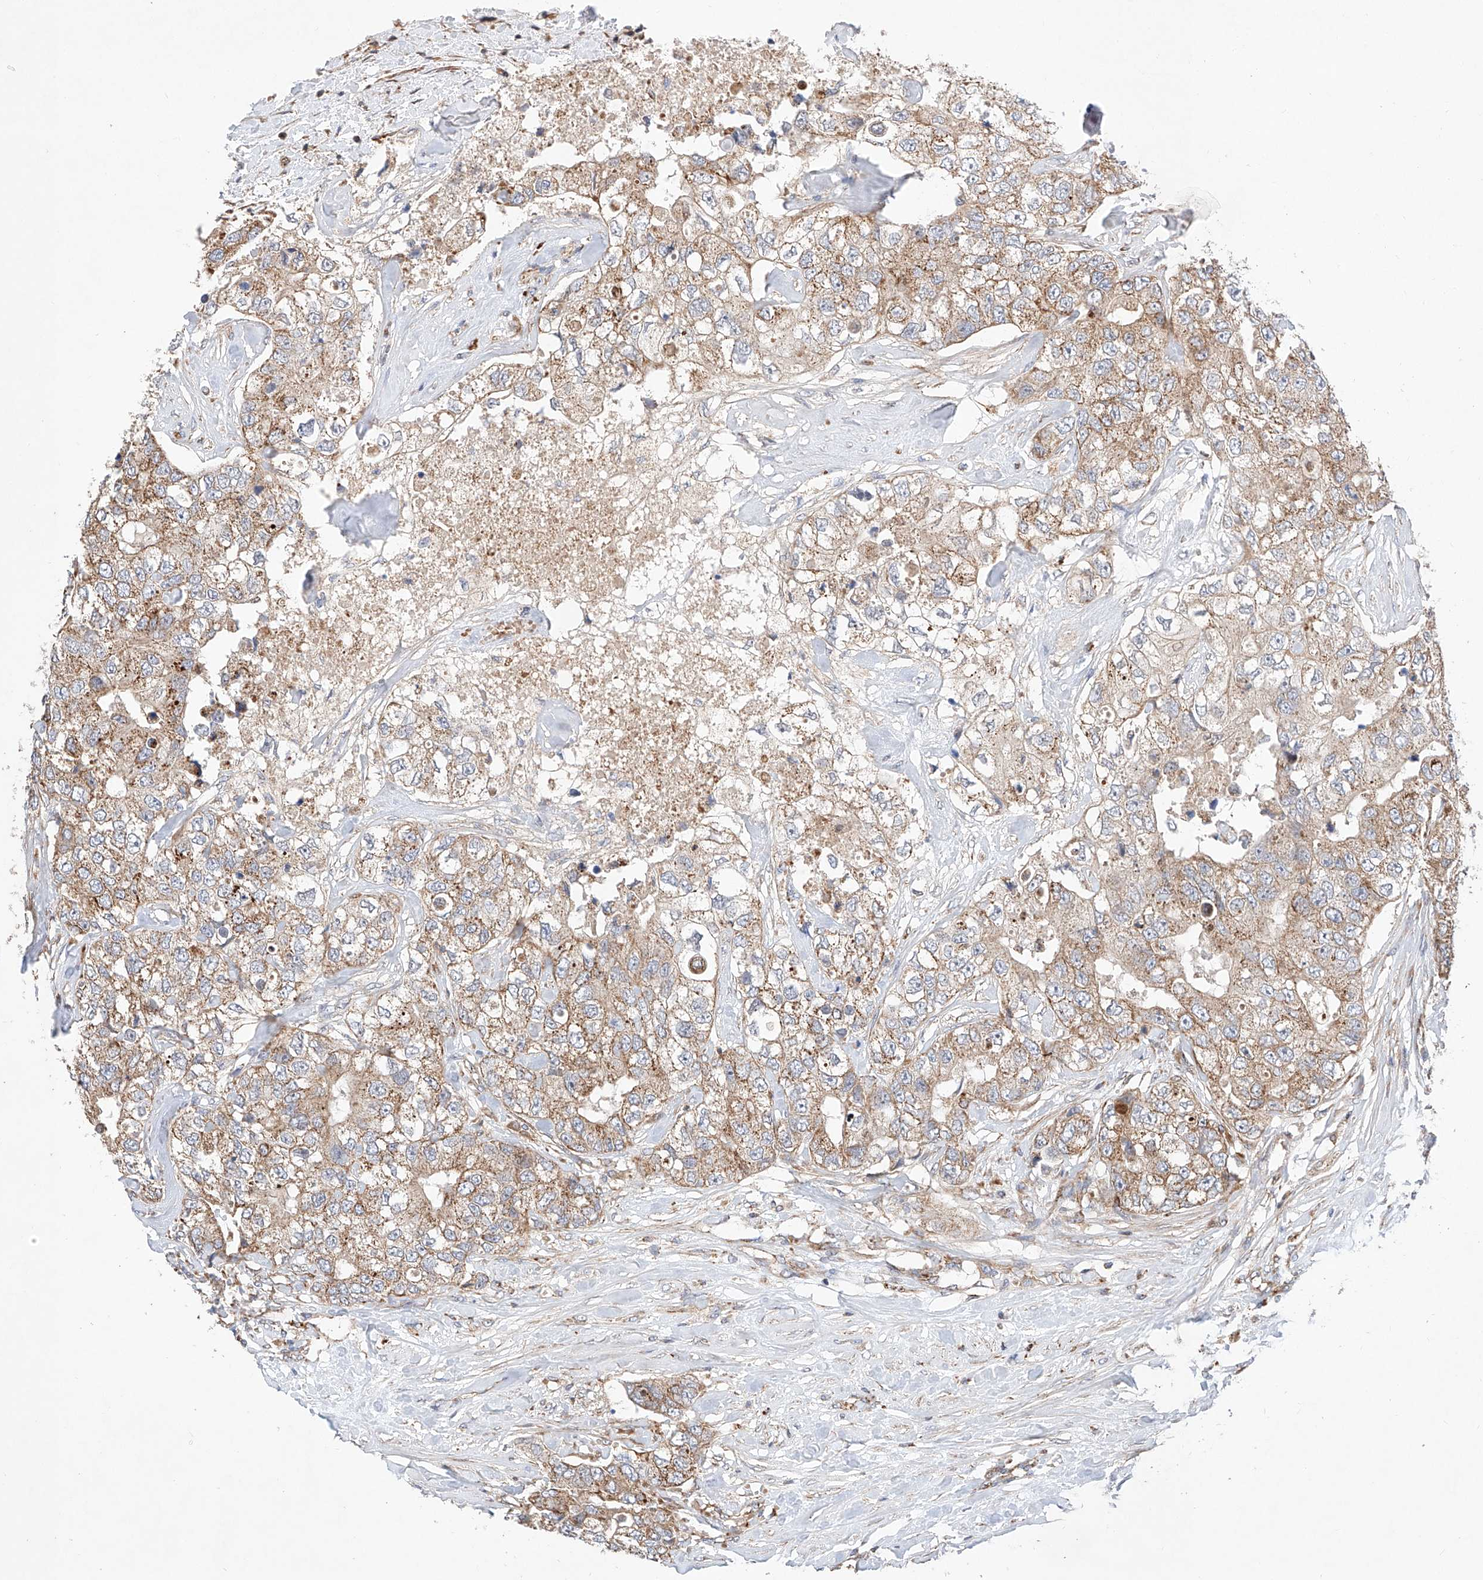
{"staining": {"intensity": "moderate", "quantity": ">75%", "location": "cytoplasmic/membranous"}, "tissue": "breast cancer", "cell_type": "Tumor cells", "image_type": "cancer", "snomed": [{"axis": "morphology", "description": "Duct carcinoma"}, {"axis": "topography", "description": "Breast"}], "caption": "Breast cancer (infiltrating ductal carcinoma) stained with a protein marker demonstrates moderate staining in tumor cells.", "gene": "NR1D1", "patient": {"sex": "female", "age": 62}}